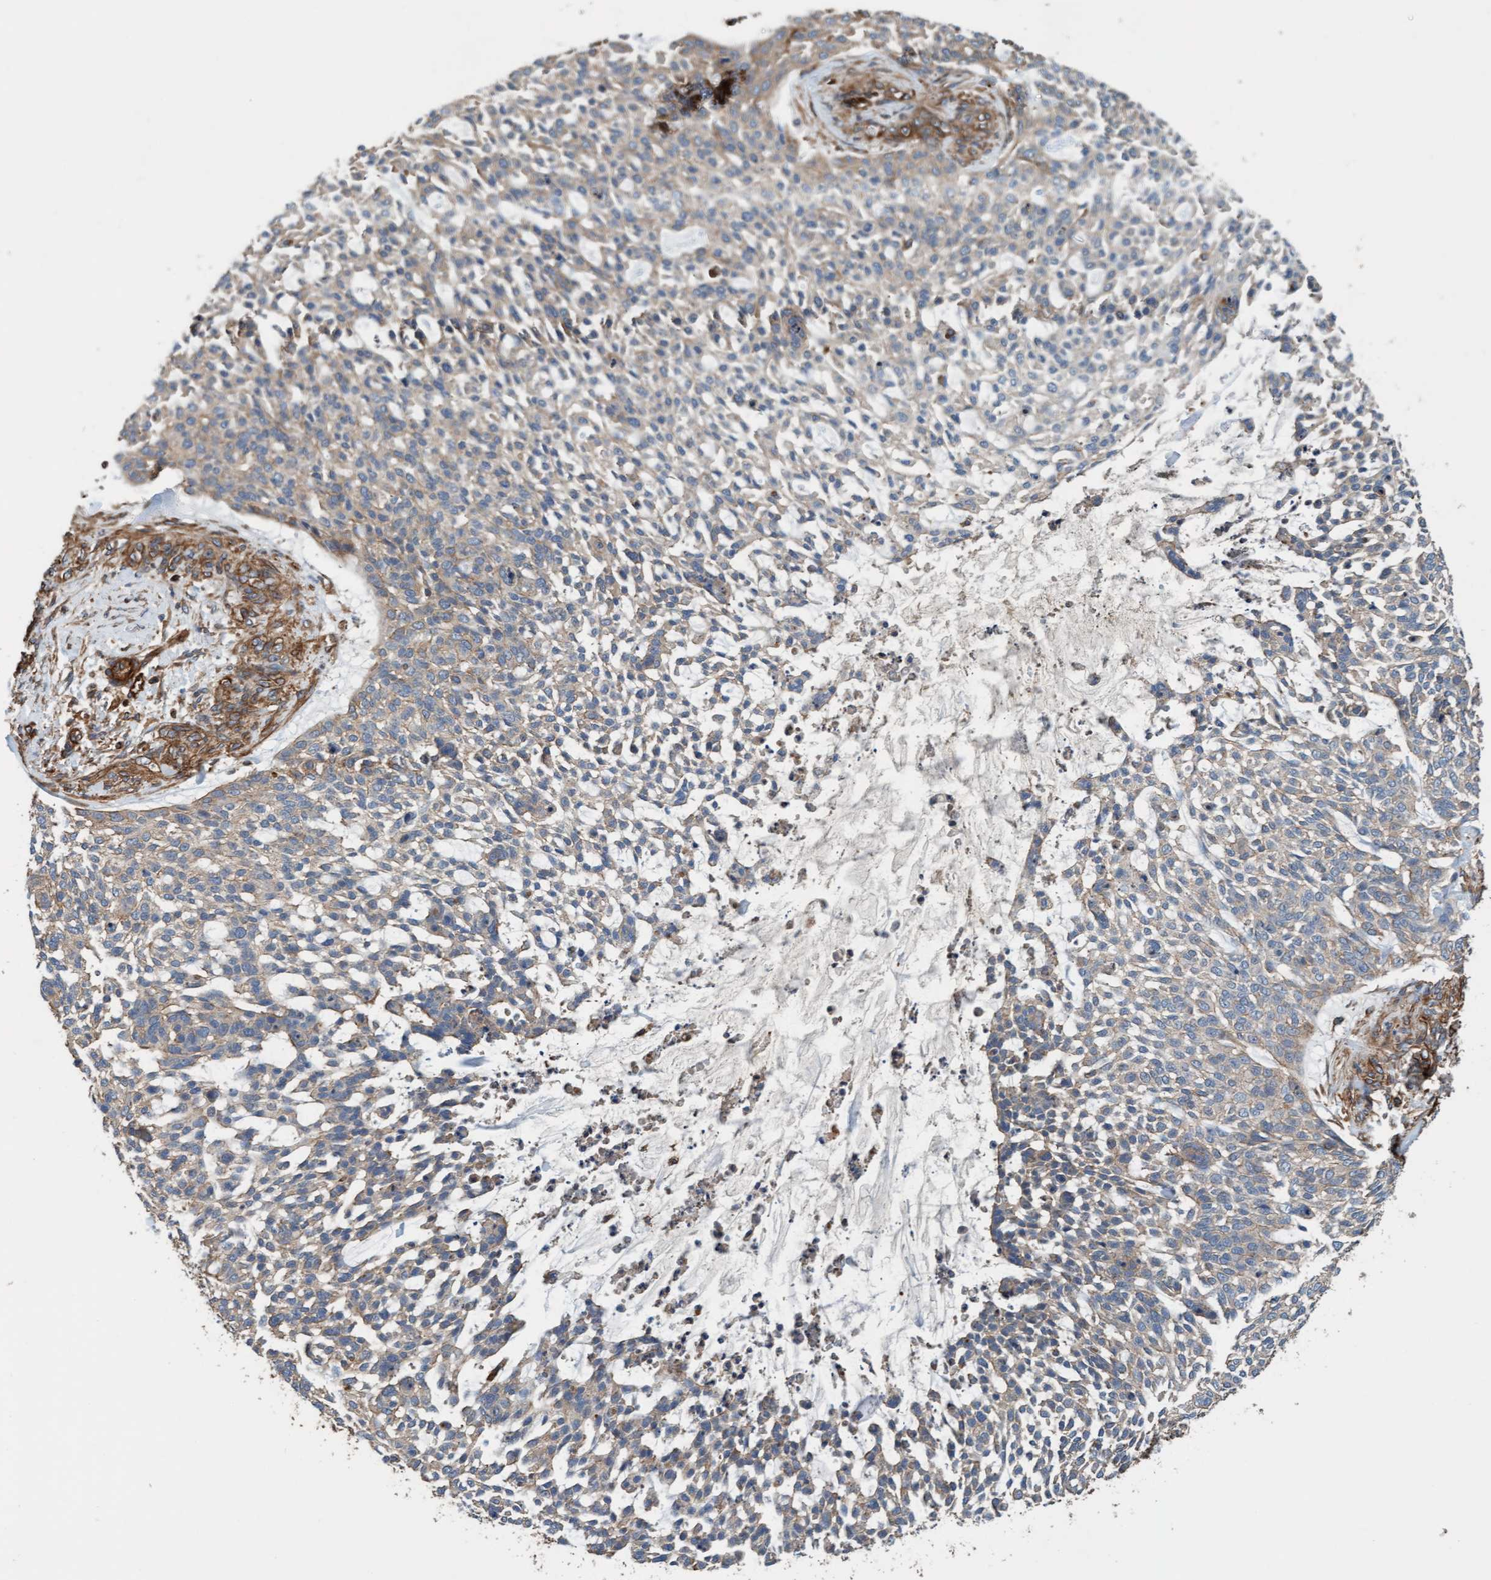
{"staining": {"intensity": "moderate", "quantity": "25%-75%", "location": "cytoplasmic/membranous"}, "tissue": "skin cancer", "cell_type": "Tumor cells", "image_type": "cancer", "snomed": [{"axis": "morphology", "description": "Basal cell carcinoma"}, {"axis": "topography", "description": "Skin"}], "caption": "A brown stain shows moderate cytoplasmic/membranous expression of a protein in human skin cancer tumor cells.", "gene": "STXBP4", "patient": {"sex": "female", "age": 64}}